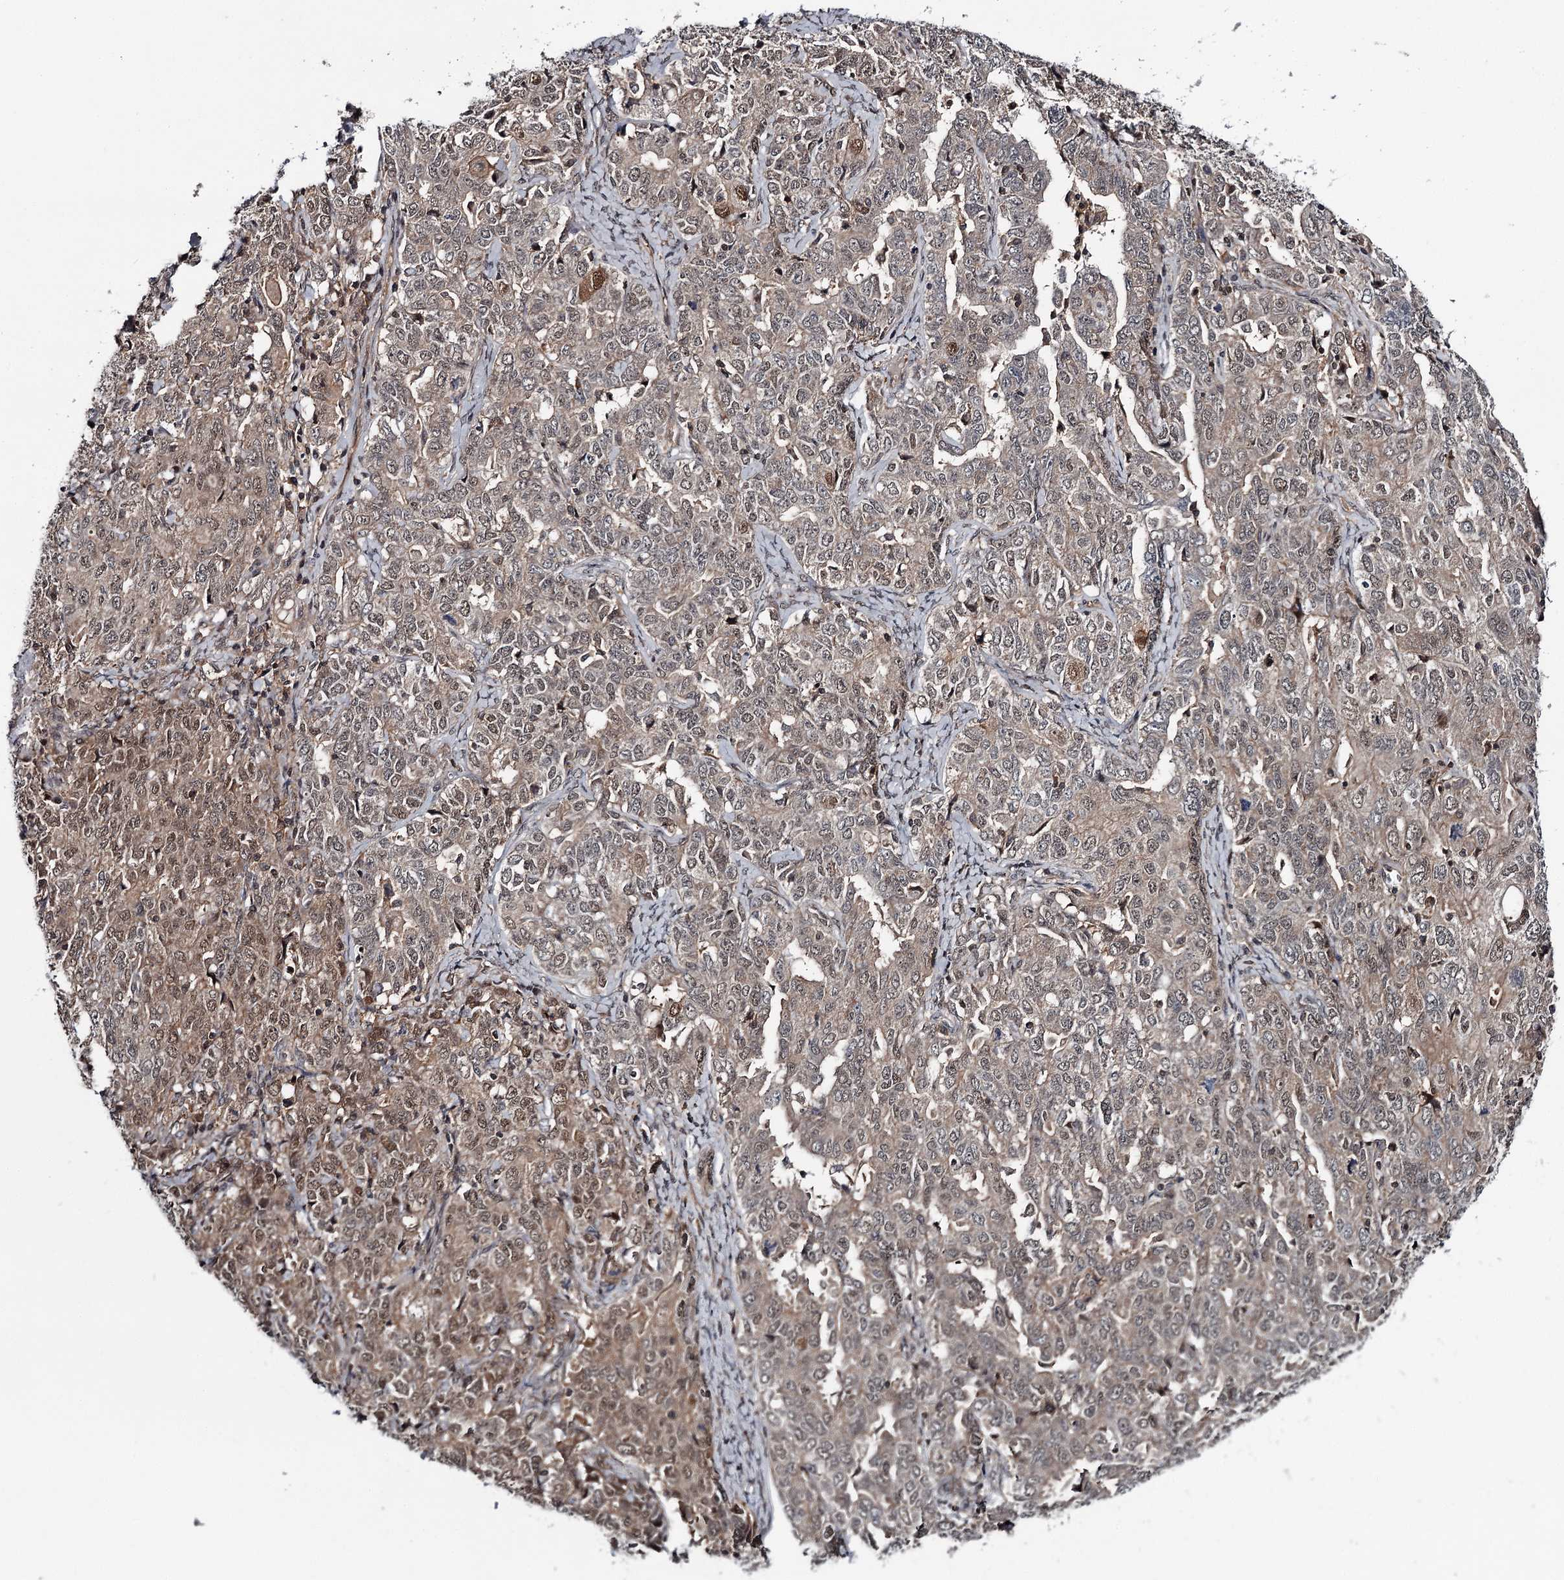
{"staining": {"intensity": "weak", "quantity": "<25%", "location": "cytoplasmic/membranous"}, "tissue": "ovarian cancer", "cell_type": "Tumor cells", "image_type": "cancer", "snomed": [{"axis": "morphology", "description": "Carcinoma, endometroid"}, {"axis": "topography", "description": "Ovary"}], "caption": "Immunohistochemistry (IHC) photomicrograph of ovarian endometroid carcinoma stained for a protein (brown), which exhibits no staining in tumor cells. The staining was performed using DAB (3,3'-diaminobenzidine) to visualize the protein expression in brown, while the nuclei were stained in blue with hematoxylin (Magnification: 20x).", "gene": "GTSF1", "patient": {"sex": "female", "age": 62}}